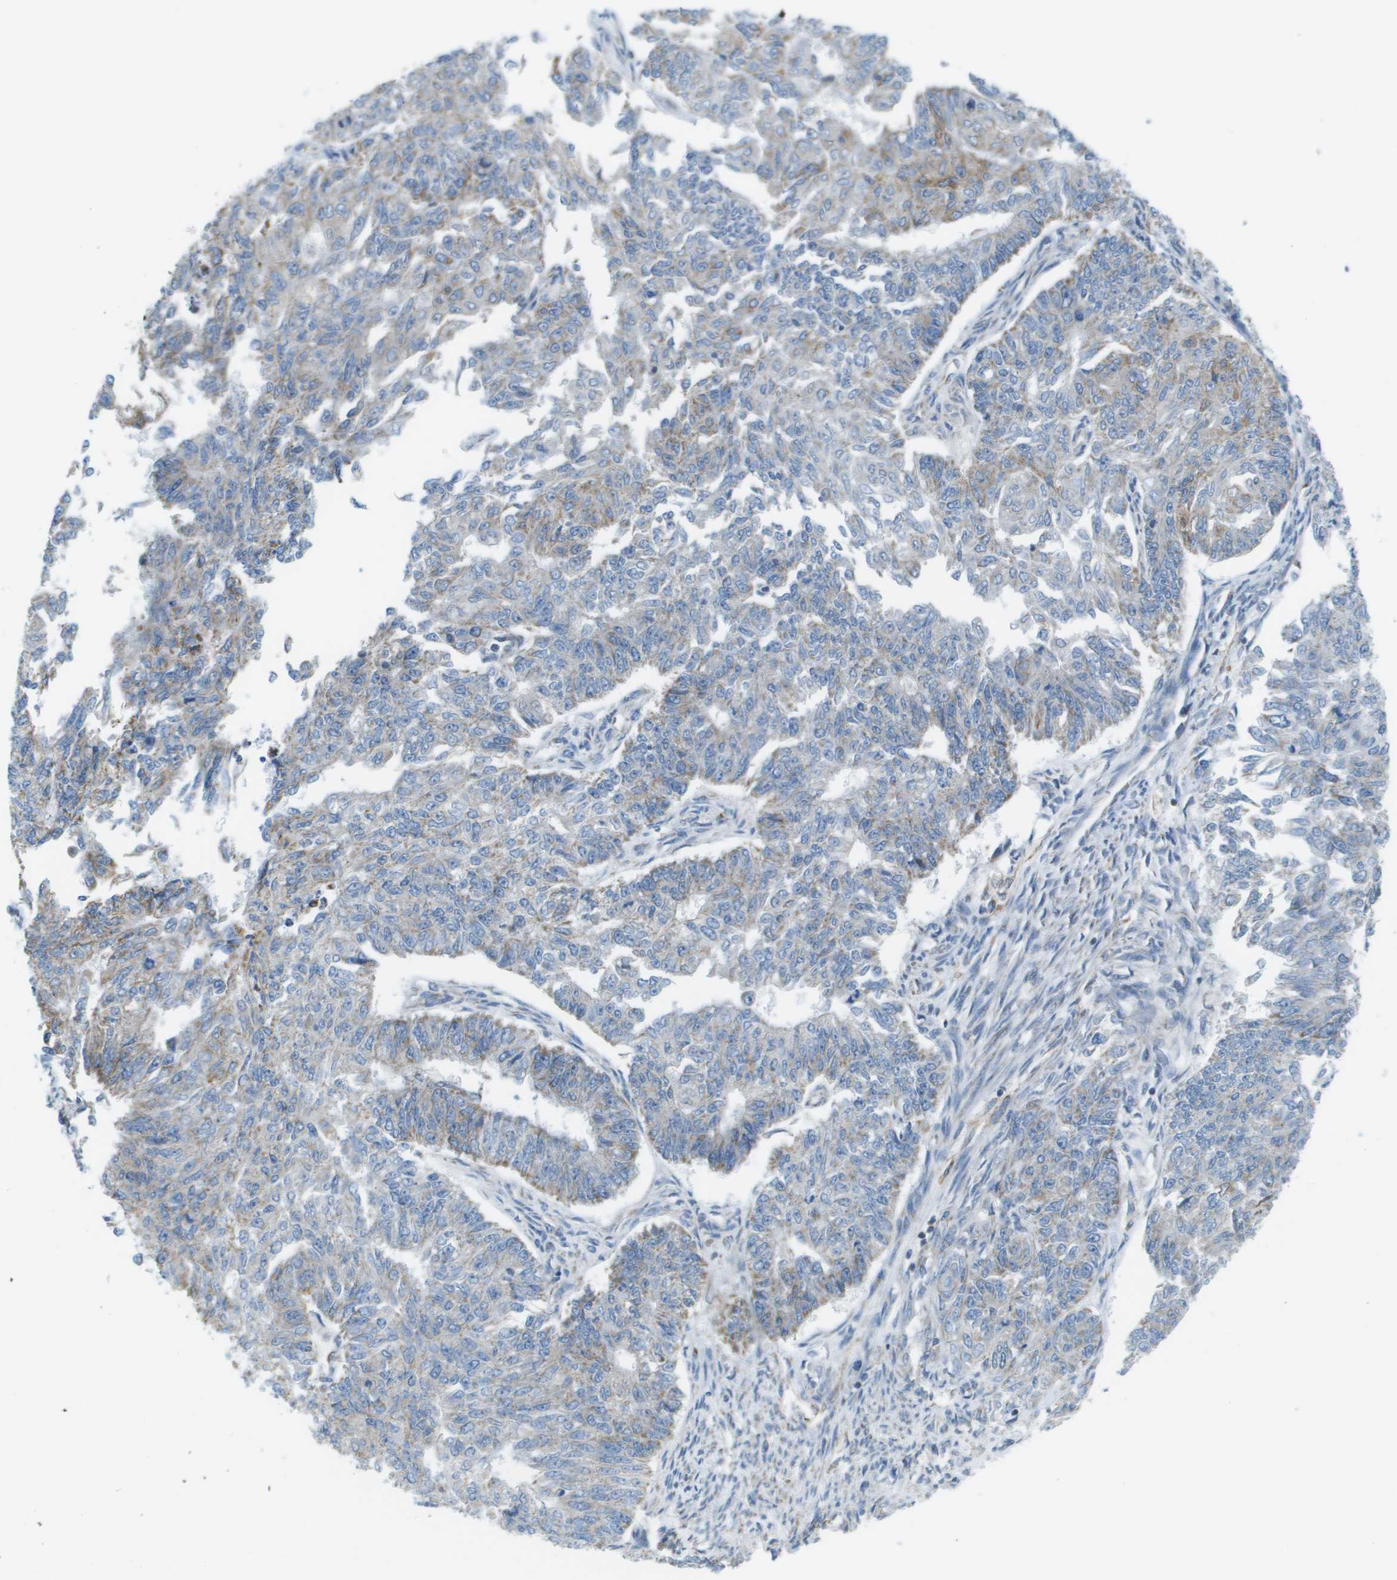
{"staining": {"intensity": "moderate", "quantity": "<25%", "location": "cytoplasmic/membranous"}, "tissue": "endometrial cancer", "cell_type": "Tumor cells", "image_type": "cancer", "snomed": [{"axis": "morphology", "description": "Adenocarcinoma, NOS"}, {"axis": "topography", "description": "Endometrium"}], "caption": "A brown stain labels moderate cytoplasmic/membranous staining of a protein in human endometrial cancer (adenocarcinoma) tumor cells. The staining is performed using DAB (3,3'-diaminobenzidine) brown chromogen to label protein expression. The nuclei are counter-stained blue using hematoxylin.", "gene": "TAOK3", "patient": {"sex": "female", "age": 32}}